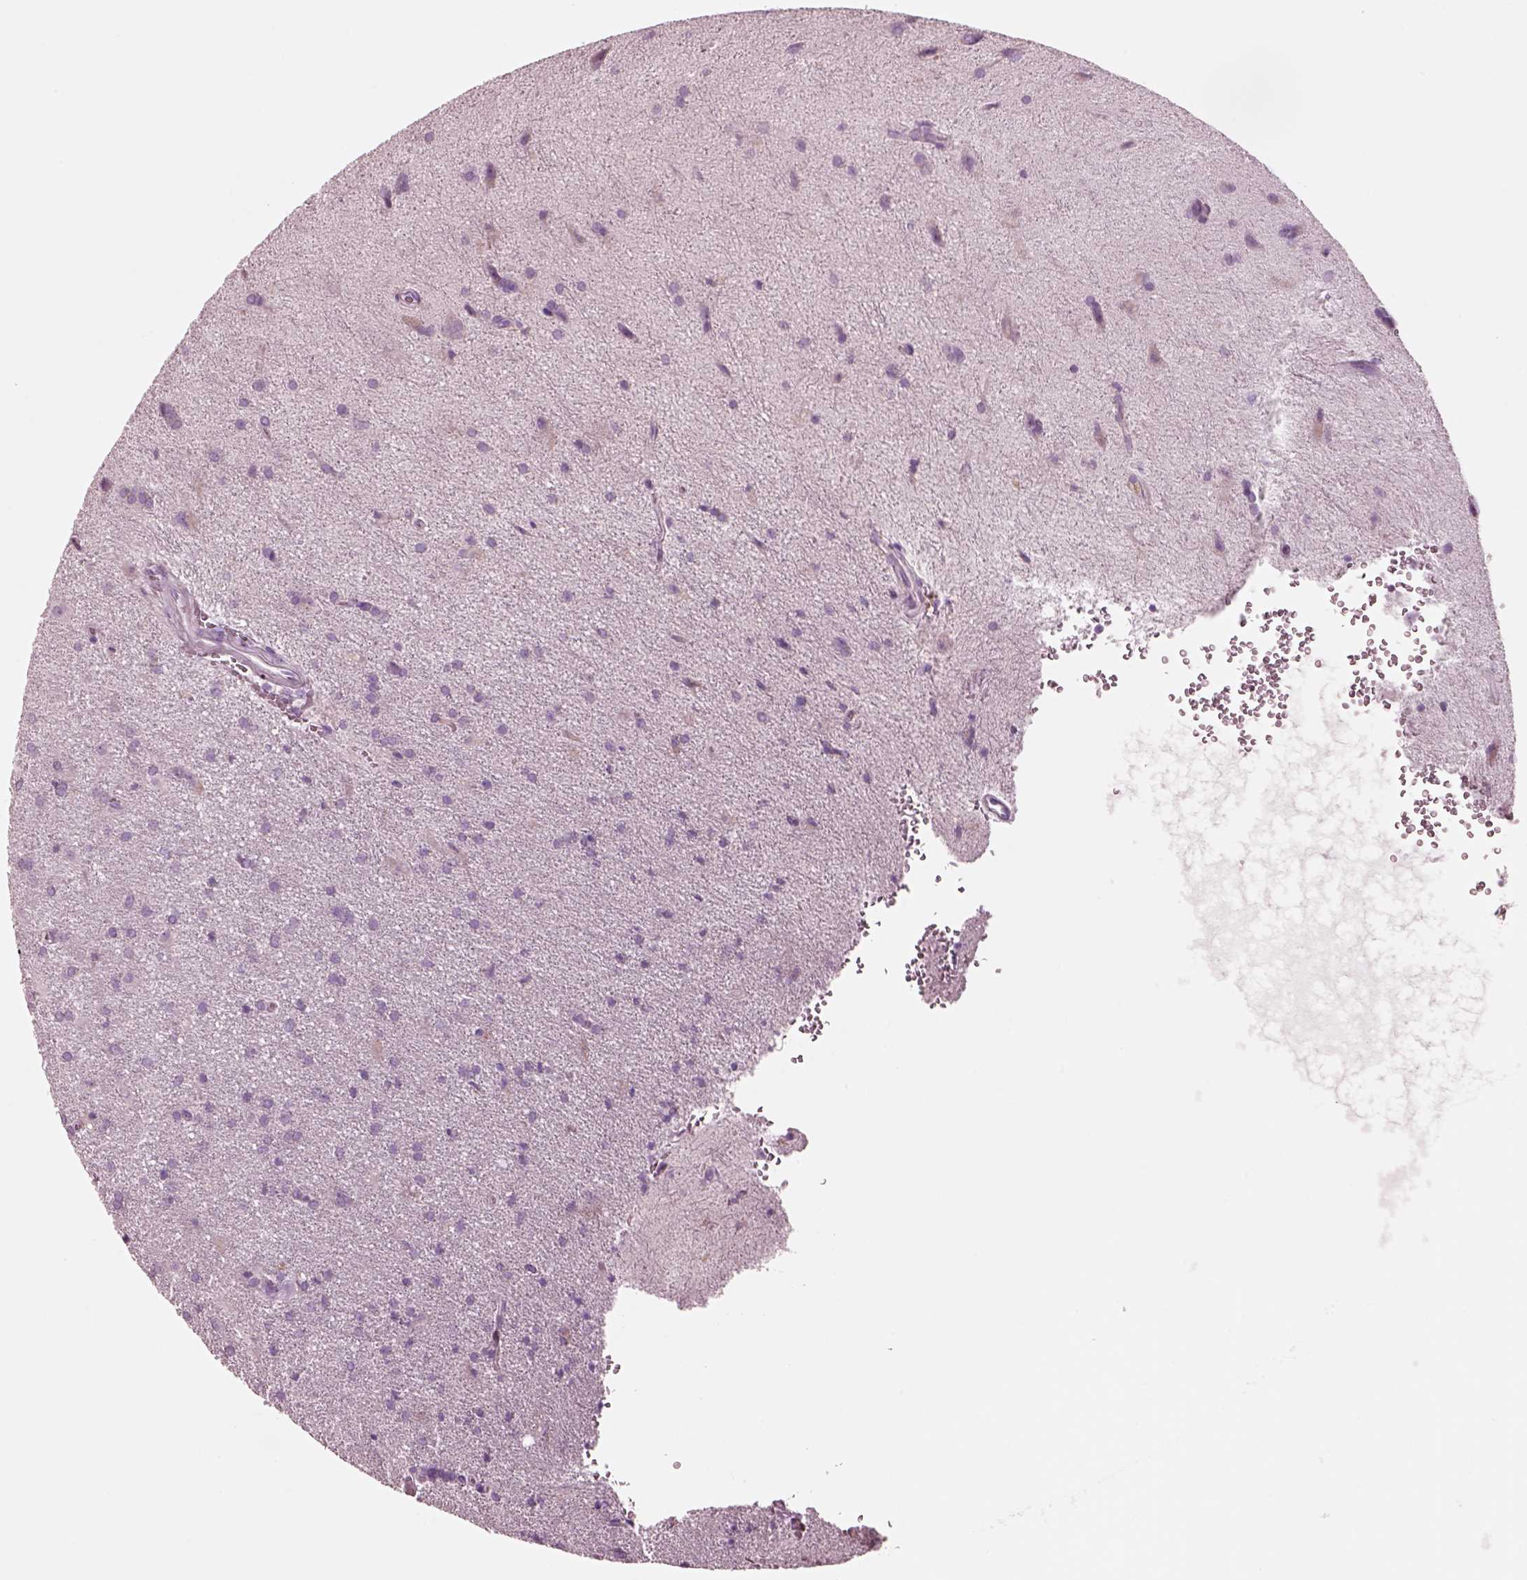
{"staining": {"intensity": "negative", "quantity": "none", "location": "none"}, "tissue": "glioma", "cell_type": "Tumor cells", "image_type": "cancer", "snomed": [{"axis": "morphology", "description": "Glioma, malignant, Low grade"}, {"axis": "topography", "description": "Brain"}], "caption": "Tumor cells are negative for protein expression in human glioma. (Immunohistochemistry, brightfield microscopy, high magnification).", "gene": "NMRK2", "patient": {"sex": "male", "age": 58}}